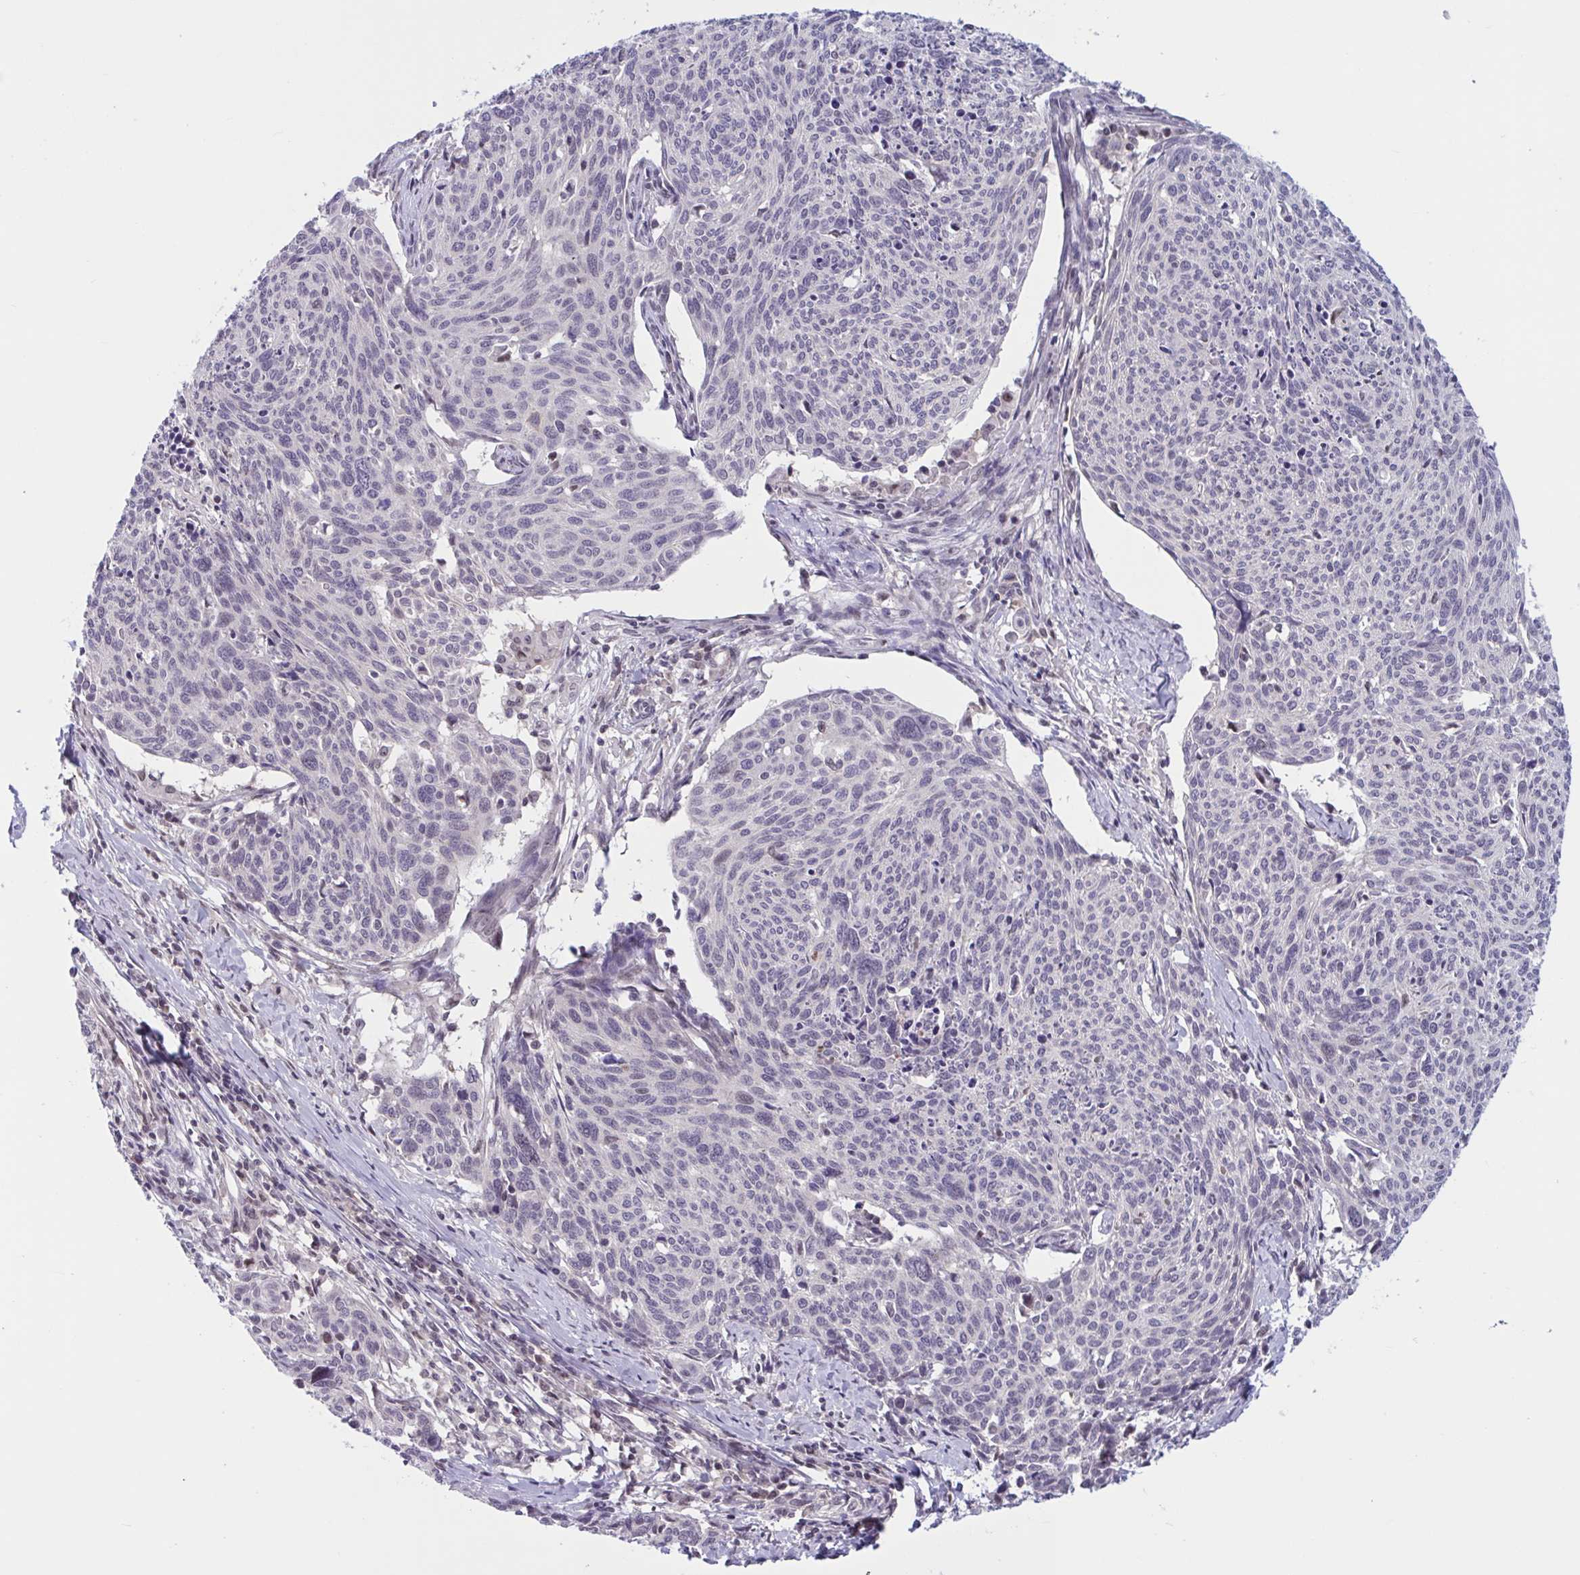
{"staining": {"intensity": "negative", "quantity": "none", "location": "none"}, "tissue": "cervical cancer", "cell_type": "Tumor cells", "image_type": "cancer", "snomed": [{"axis": "morphology", "description": "Squamous cell carcinoma, NOS"}, {"axis": "topography", "description": "Cervix"}], "caption": "Immunohistochemistry photomicrograph of cervical cancer stained for a protein (brown), which displays no expression in tumor cells.", "gene": "TTC7B", "patient": {"sex": "female", "age": 49}}